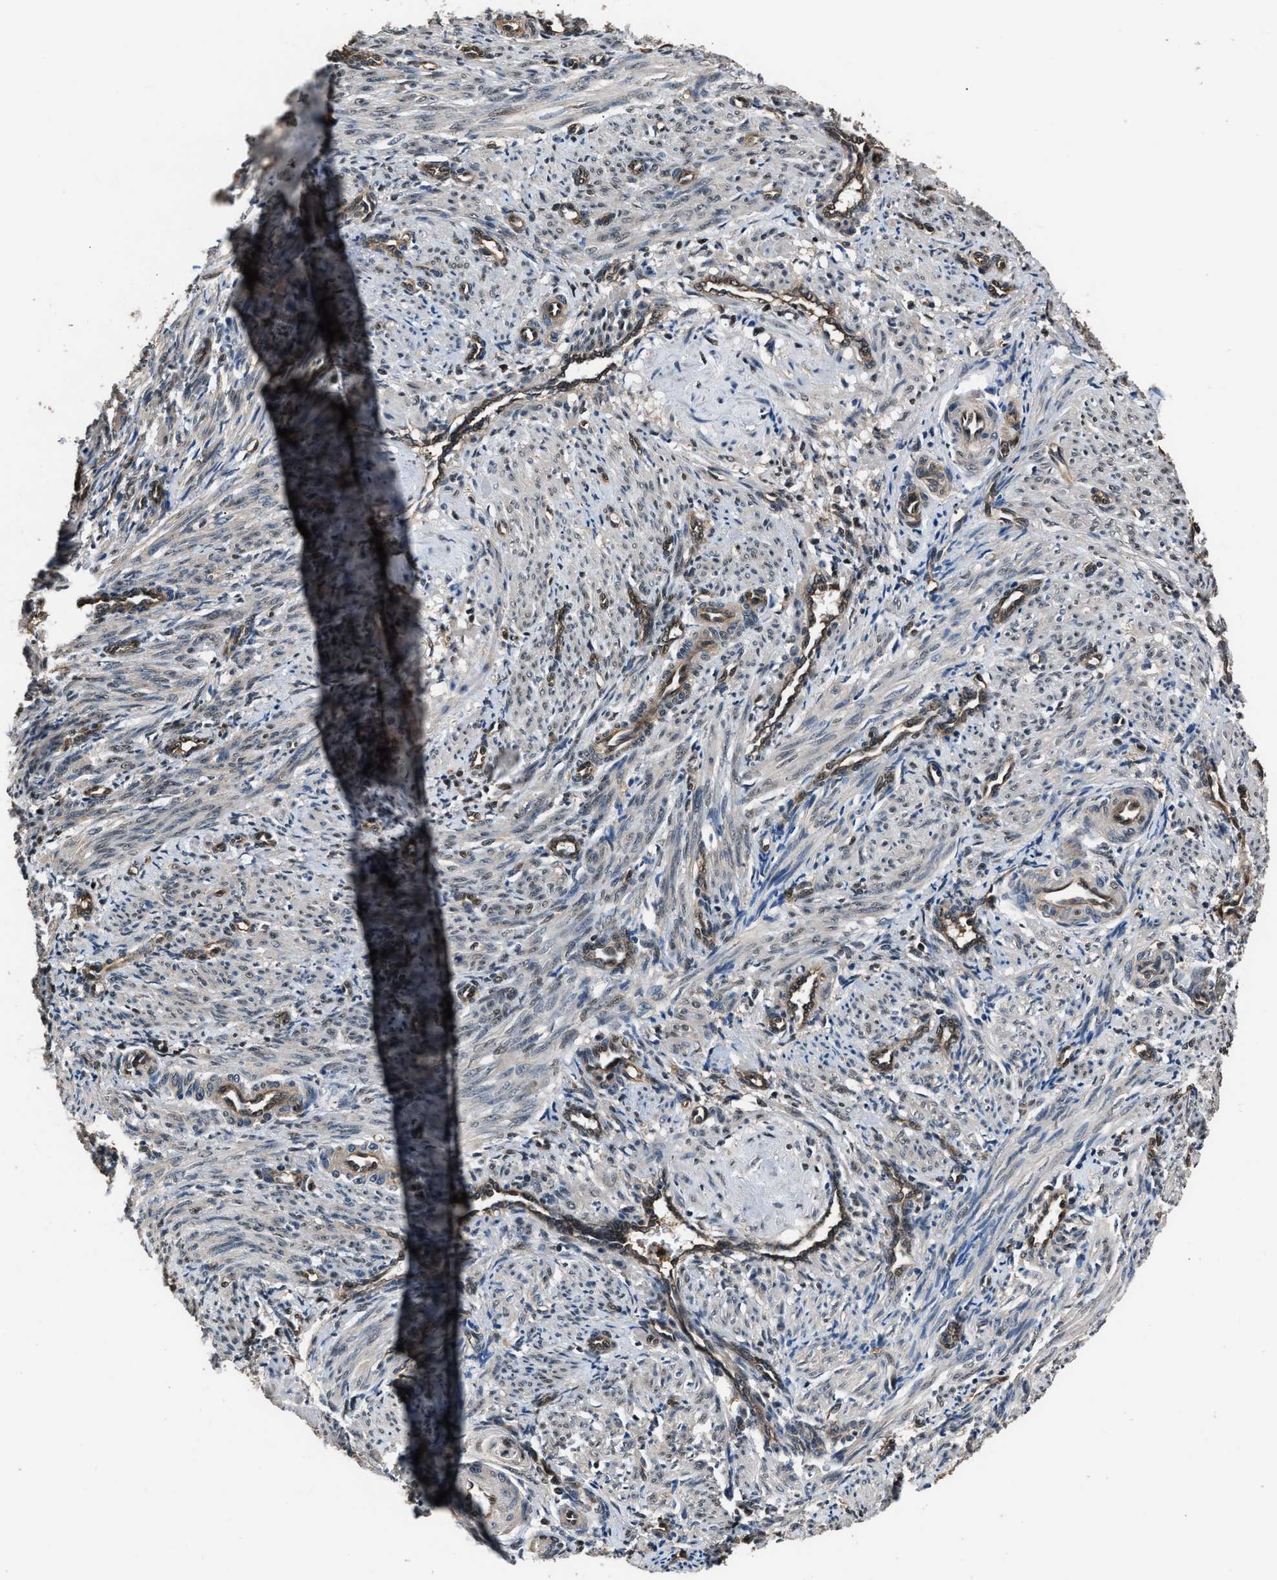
{"staining": {"intensity": "weak", "quantity": "25%-75%", "location": "cytoplasmic/membranous"}, "tissue": "smooth muscle", "cell_type": "Smooth muscle cells", "image_type": "normal", "snomed": [{"axis": "morphology", "description": "Normal tissue, NOS"}, {"axis": "topography", "description": "Endometrium"}], "caption": "IHC photomicrograph of unremarkable smooth muscle: smooth muscle stained using IHC shows low levels of weak protein expression localized specifically in the cytoplasmic/membranous of smooth muscle cells, appearing as a cytoplasmic/membranous brown color.", "gene": "DFFA", "patient": {"sex": "female", "age": 33}}